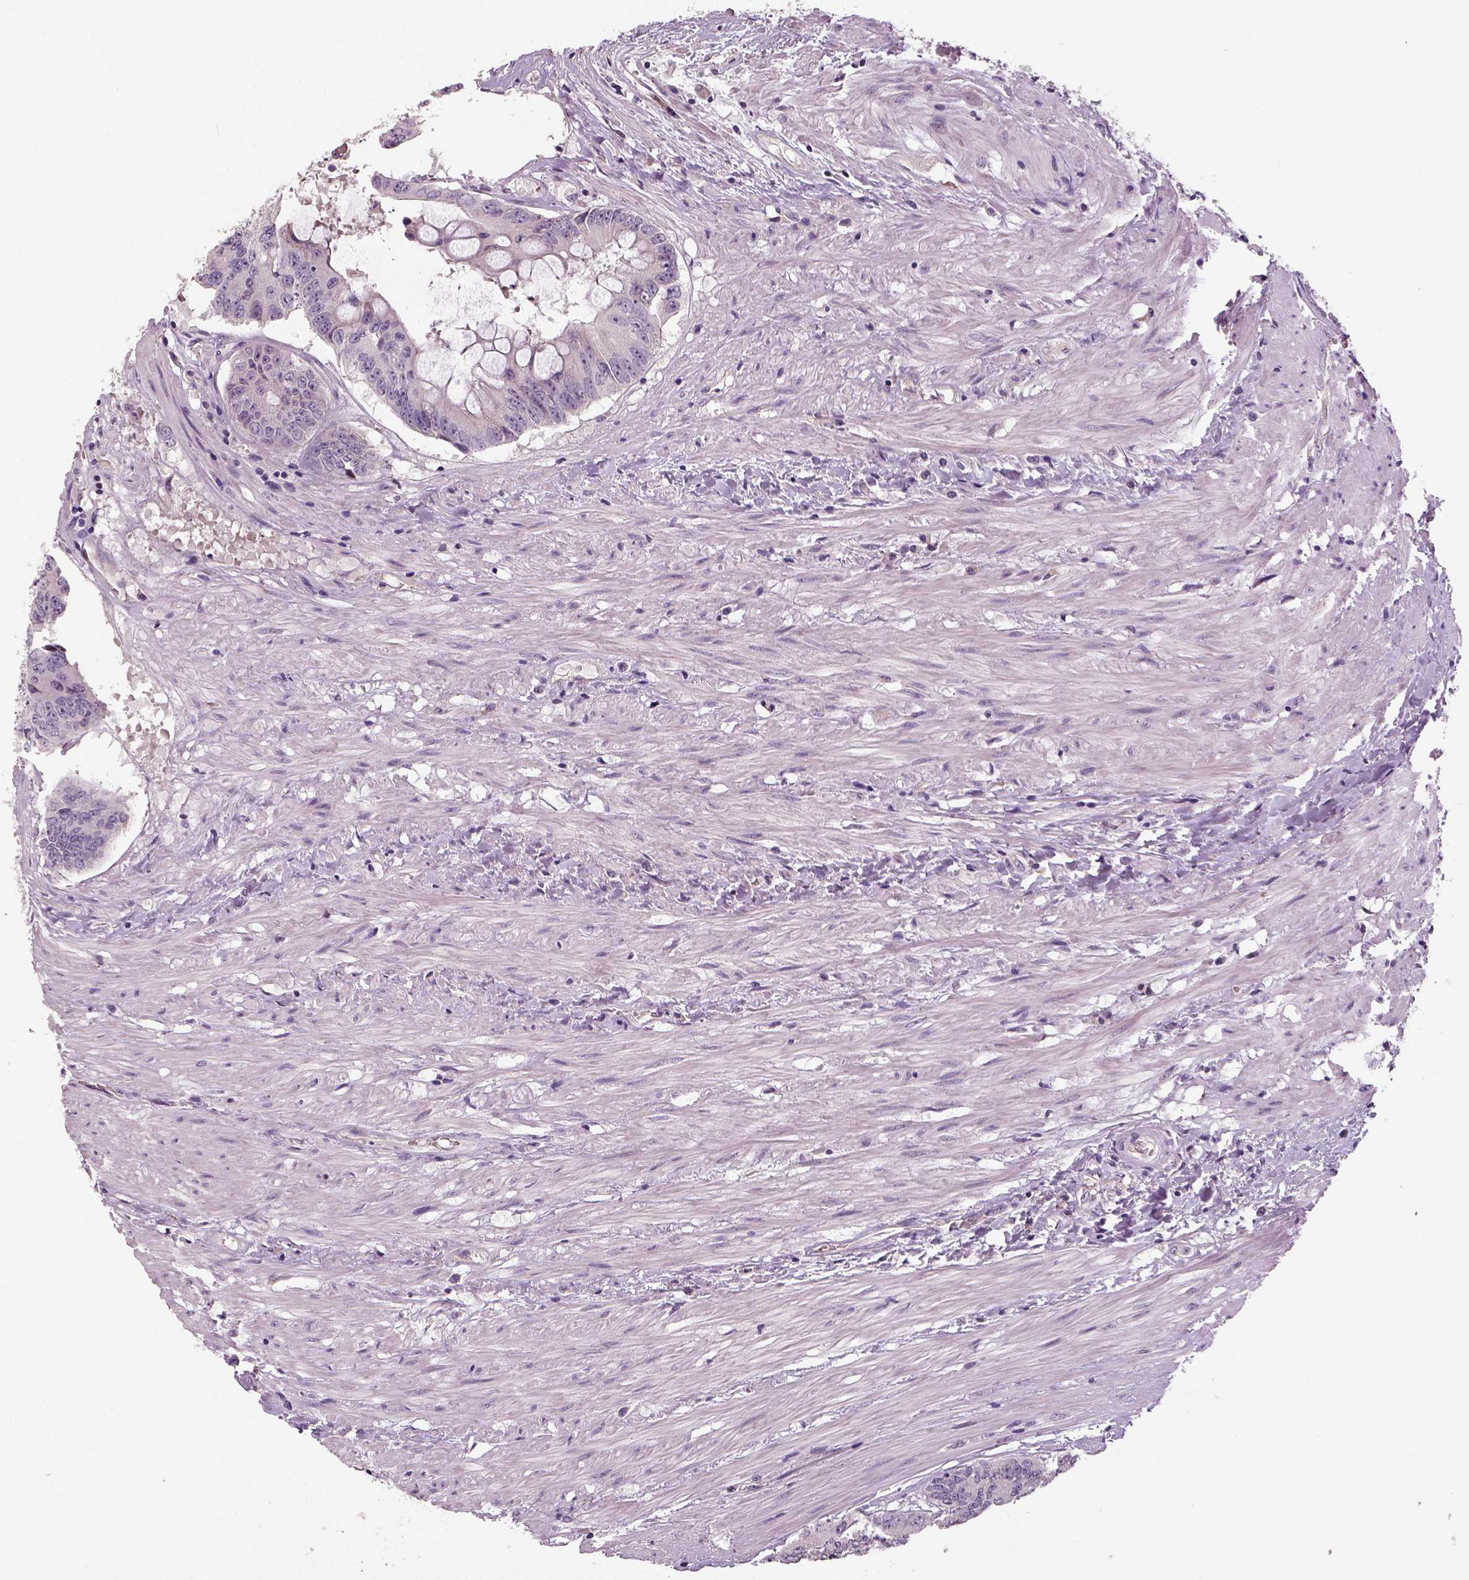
{"staining": {"intensity": "negative", "quantity": "none", "location": "none"}, "tissue": "colorectal cancer", "cell_type": "Tumor cells", "image_type": "cancer", "snomed": [{"axis": "morphology", "description": "Adenocarcinoma, NOS"}, {"axis": "topography", "description": "Rectum"}], "caption": "There is no significant positivity in tumor cells of adenocarcinoma (colorectal).", "gene": "NECAB1", "patient": {"sex": "male", "age": 59}}